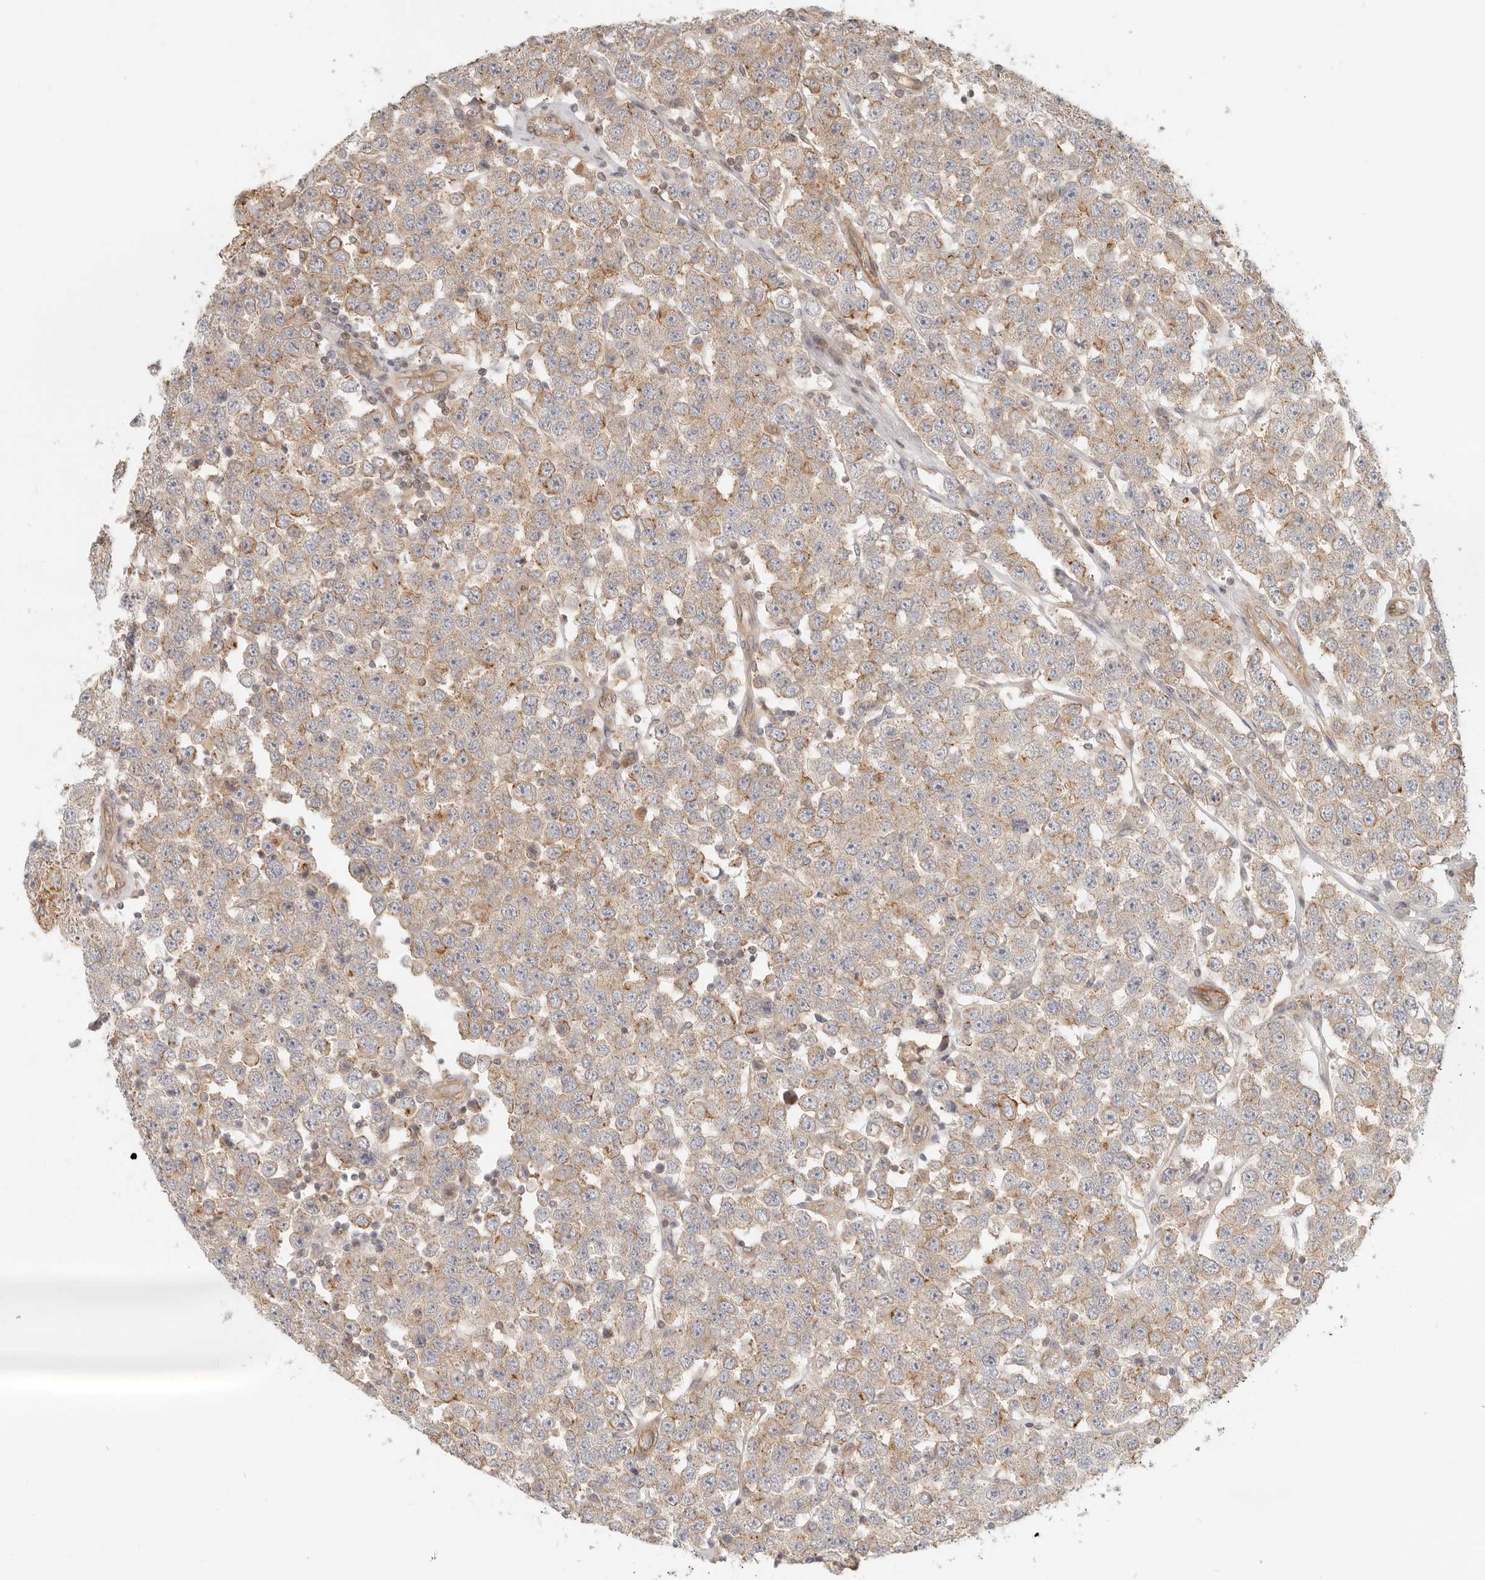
{"staining": {"intensity": "weak", "quantity": "25%-75%", "location": "cytoplasmic/membranous"}, "tissue": "testis cancer", "cell_type": "Tumor cells", "image_type": "cancer", "snomed": [{"axis": "morphology", "description": "Seminoma, NOS"}, {"axis": "topography", "description": "Testis"}], "caption": "Human testis cancer (seminoma) stained for a protein (brown) reveals weak cytoplasmic/membranous positive positivity in approximately 25%-75% of tumor cells.", "gene": "UFSP1", "patient": {"sex": "male", "age": 28}}